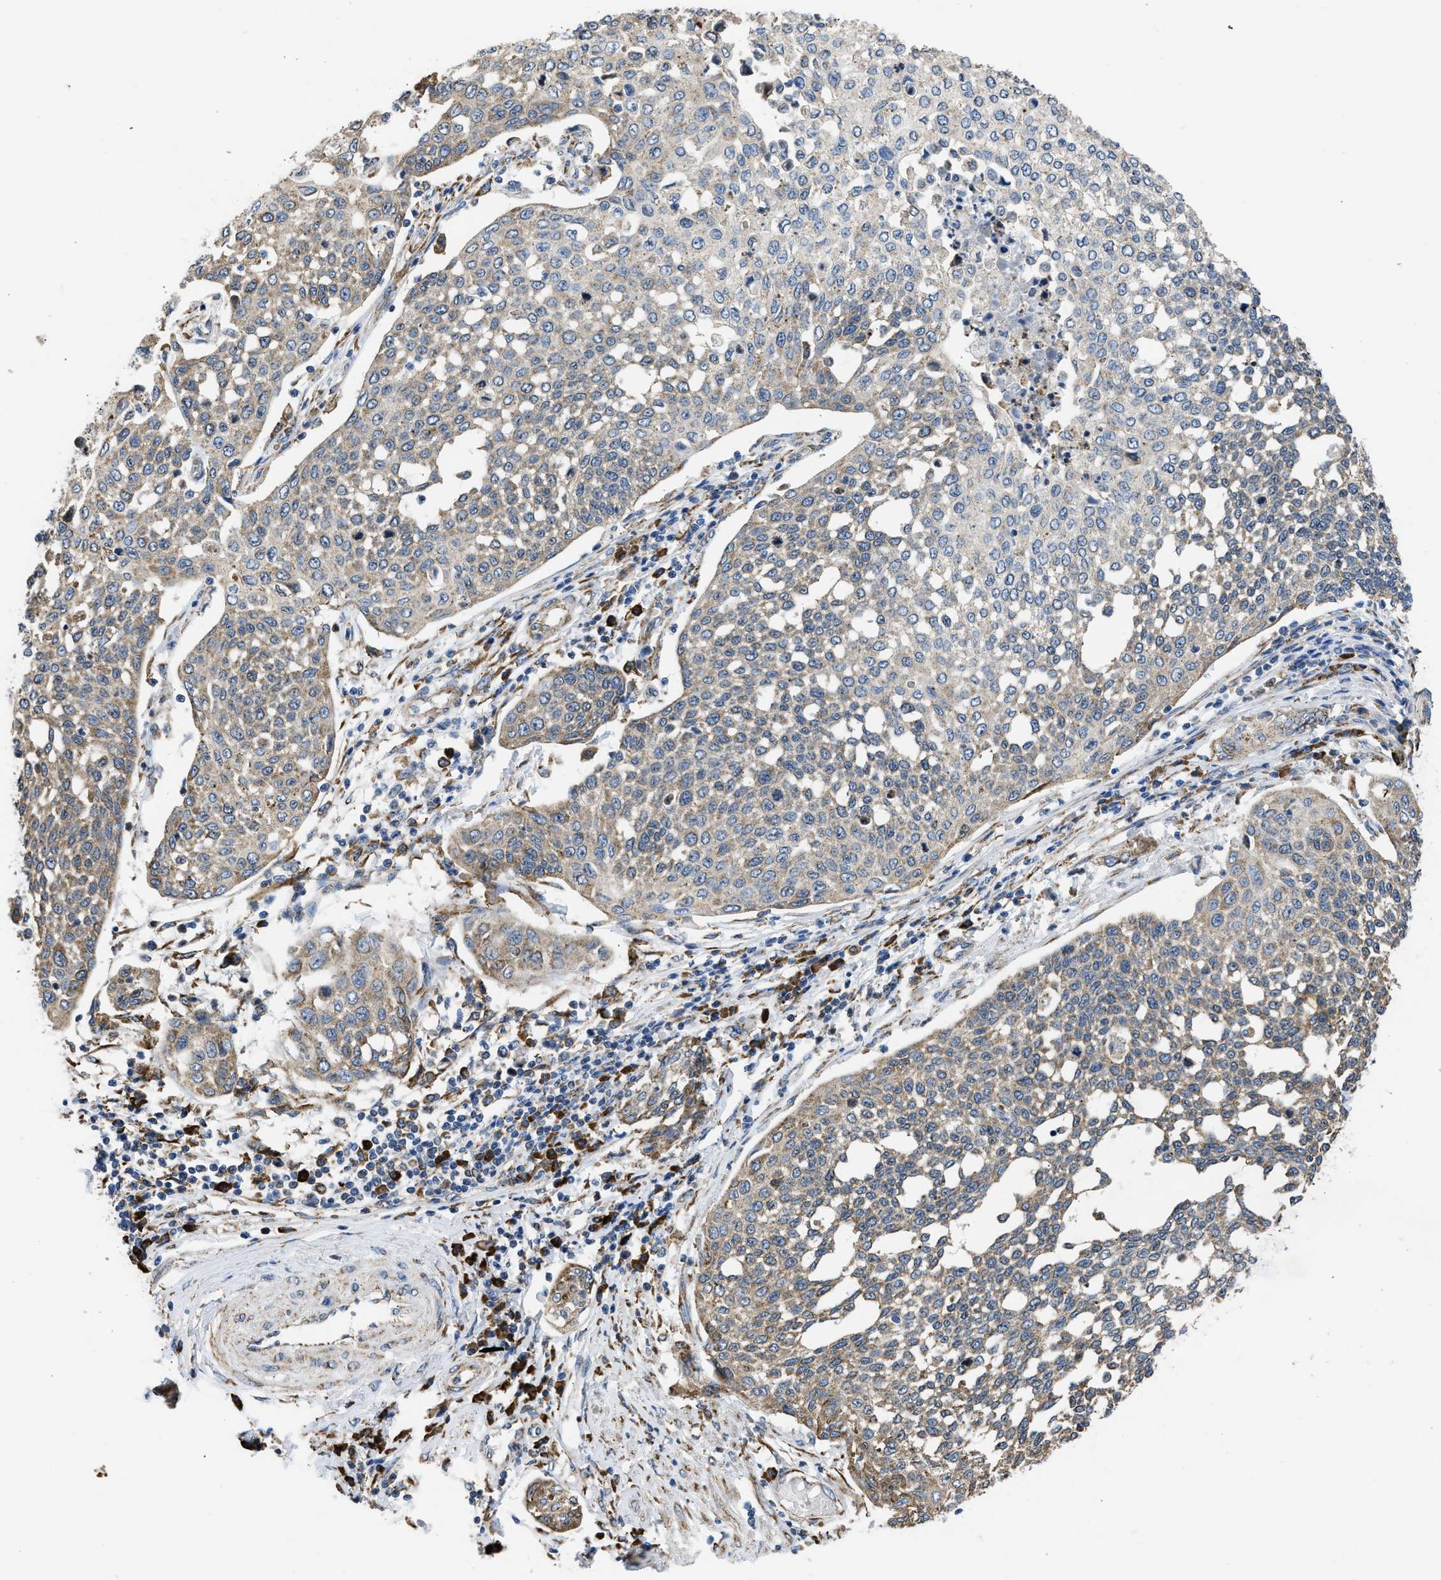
{"staining": {"intensity": "moderate", "quantity": ">75%", "location": "cytoplasmic/membranous"}, "tissue": "cervical cancer", "cell_type": "Tumor cells", "image_type": "cancer", "snomed": [{"axis": "morphology", "description": "Squamous cell carcinoma, NOS"}, {"axis": "topography", "description": "Cervix"}], "caption": "The image demonstrates a brown stain indicating the presence of a protein in the cytoplasmic/membranous of tumor cells in cervical cancer (squamous cell carcinoma).", "gene": "CYCS", "patient": {"sex": "female", "age": 34}}